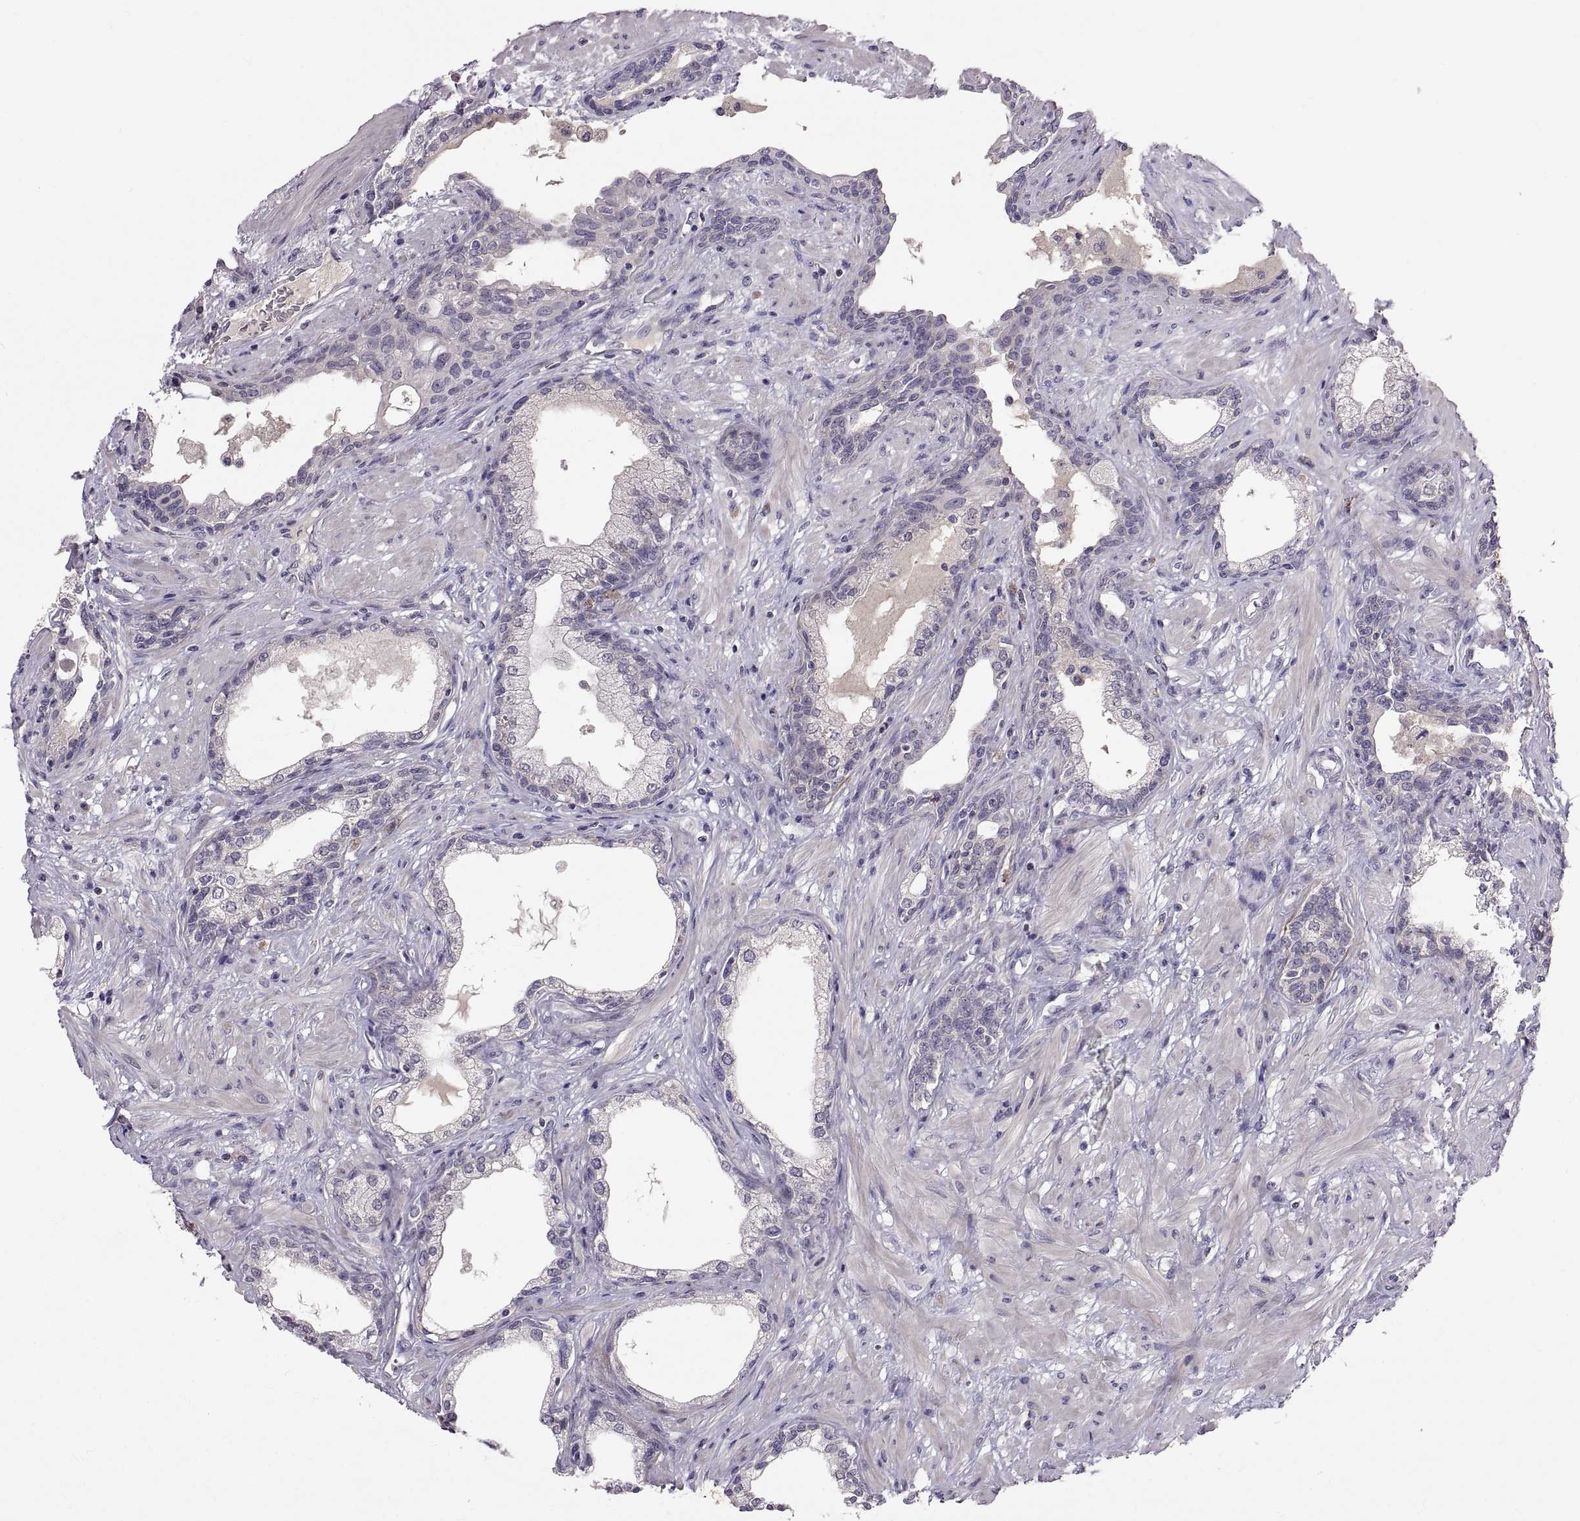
{"staining": {"intensity": "negative", "quantity": "none", "location": "none"}, "tissue": "prostate", "cell_type": "Glandular cells", "image_type": "normal", "snomed": [{"axis": "morphology", "description": "Normal tissue, NOS"}, {"axis": "topography", "description": "Prostate"}], "caption": "IHC image of normal prostate: human prostate stained with DAB (3,3'-diaminobenzidine) demonstrates no significant protein expression in glandular cells.", "gene": "WFDC8", "patient": {"sex": "male", "age": 63}}